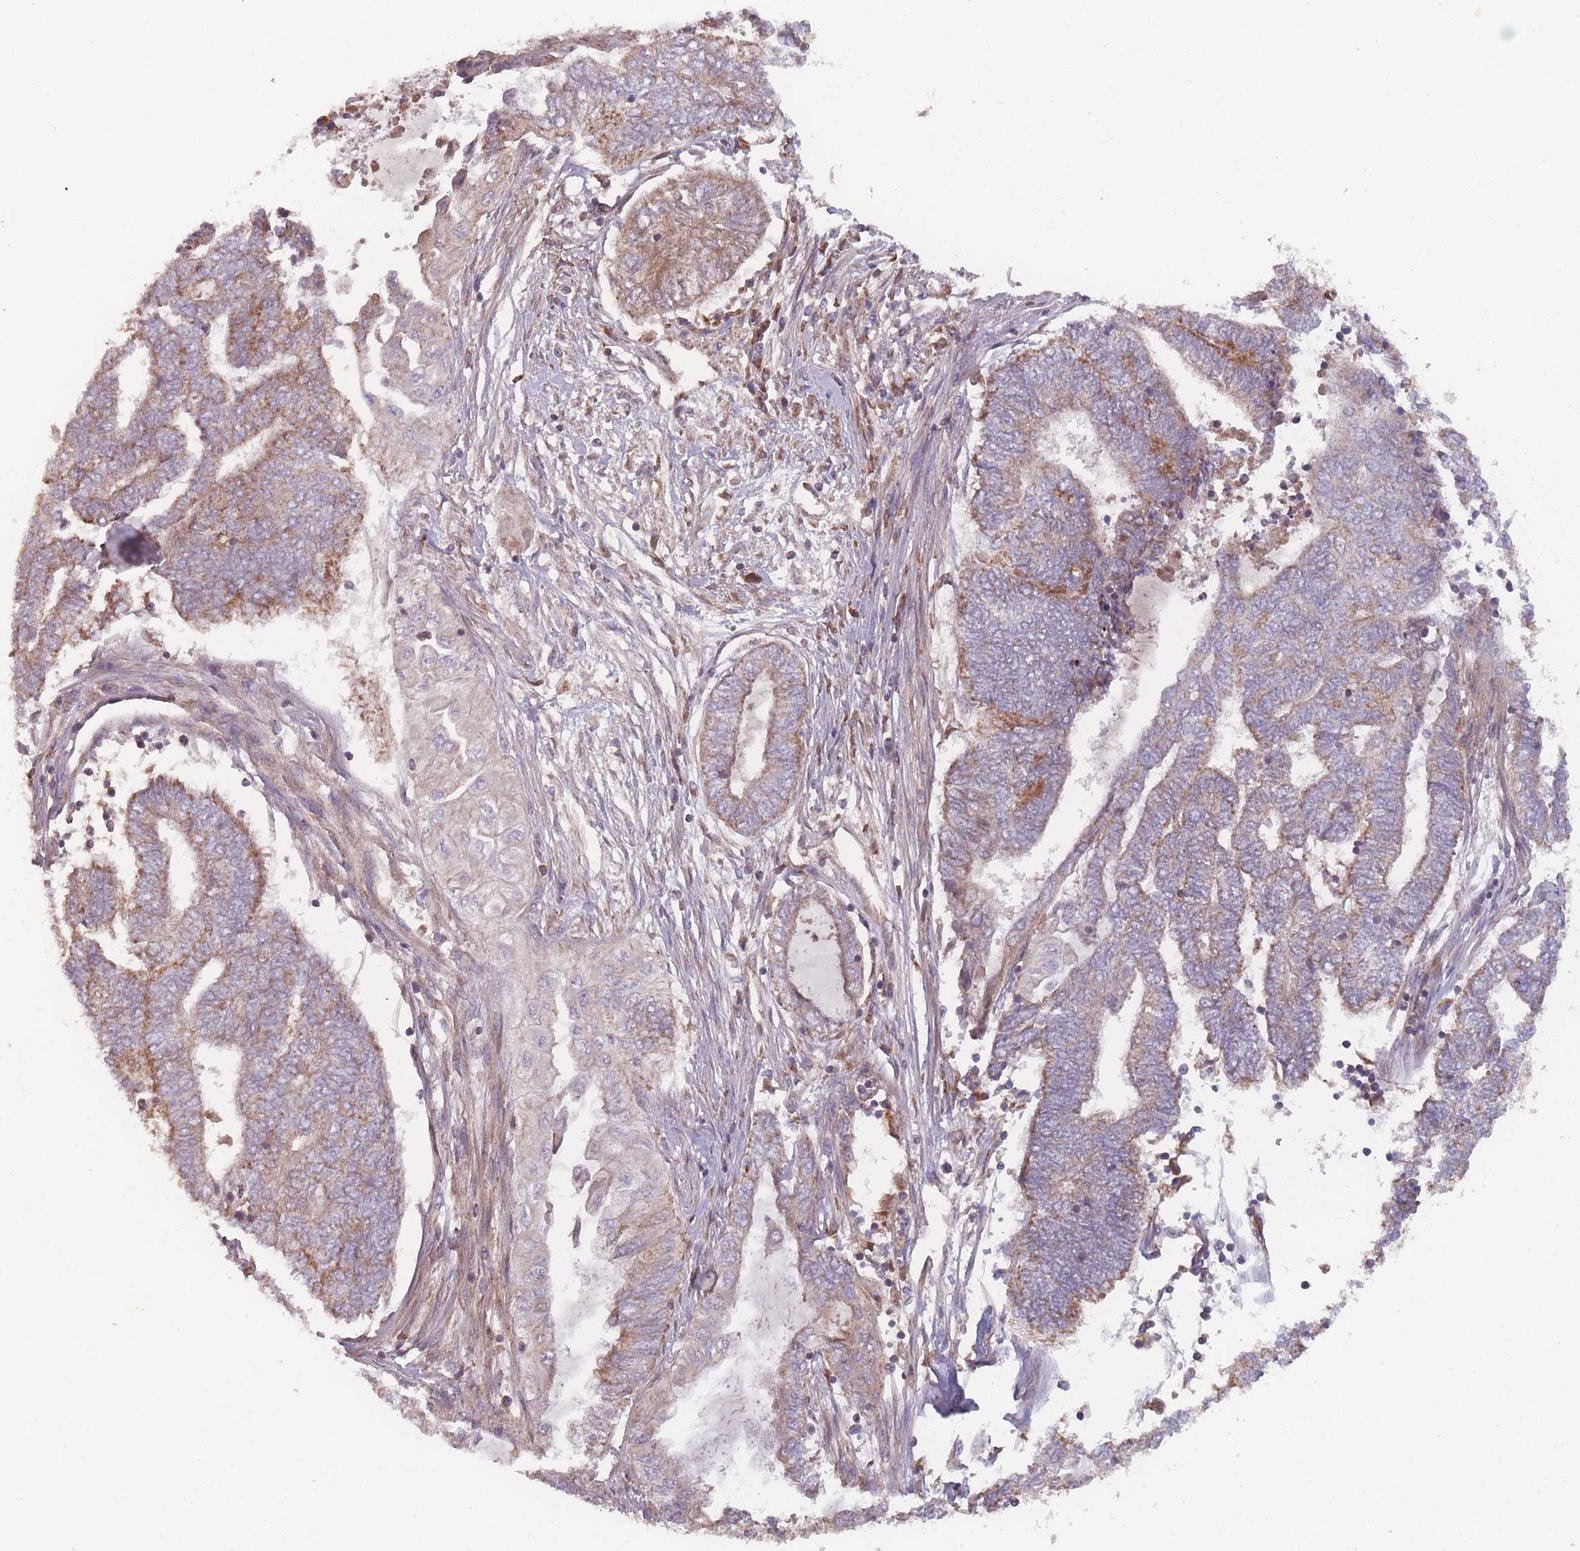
{"staining": {"intensity": "moderate", "quantity": "25%-75%", "location": "cytoplasmic/membranous"}, "tissue": "endometrial cancer", "cell_type": "Tumor cells", "image_type": "cancer", "snomed": [{"axis": "morphology", "description": "Adenocarcinoma, NOS"}, {"axis": "topography", "description": "Uterus"}, {"axis": "topography", "description": "Endometrium"}], "caption": "Protein staining exhibits moderate cytoplasmic/membranous positivity in about 25%-75% of tumor cells in endometrial adenocarcinoma.", "gene": "ATP5MG", "patient": {"sex": "female", "age": 70}}